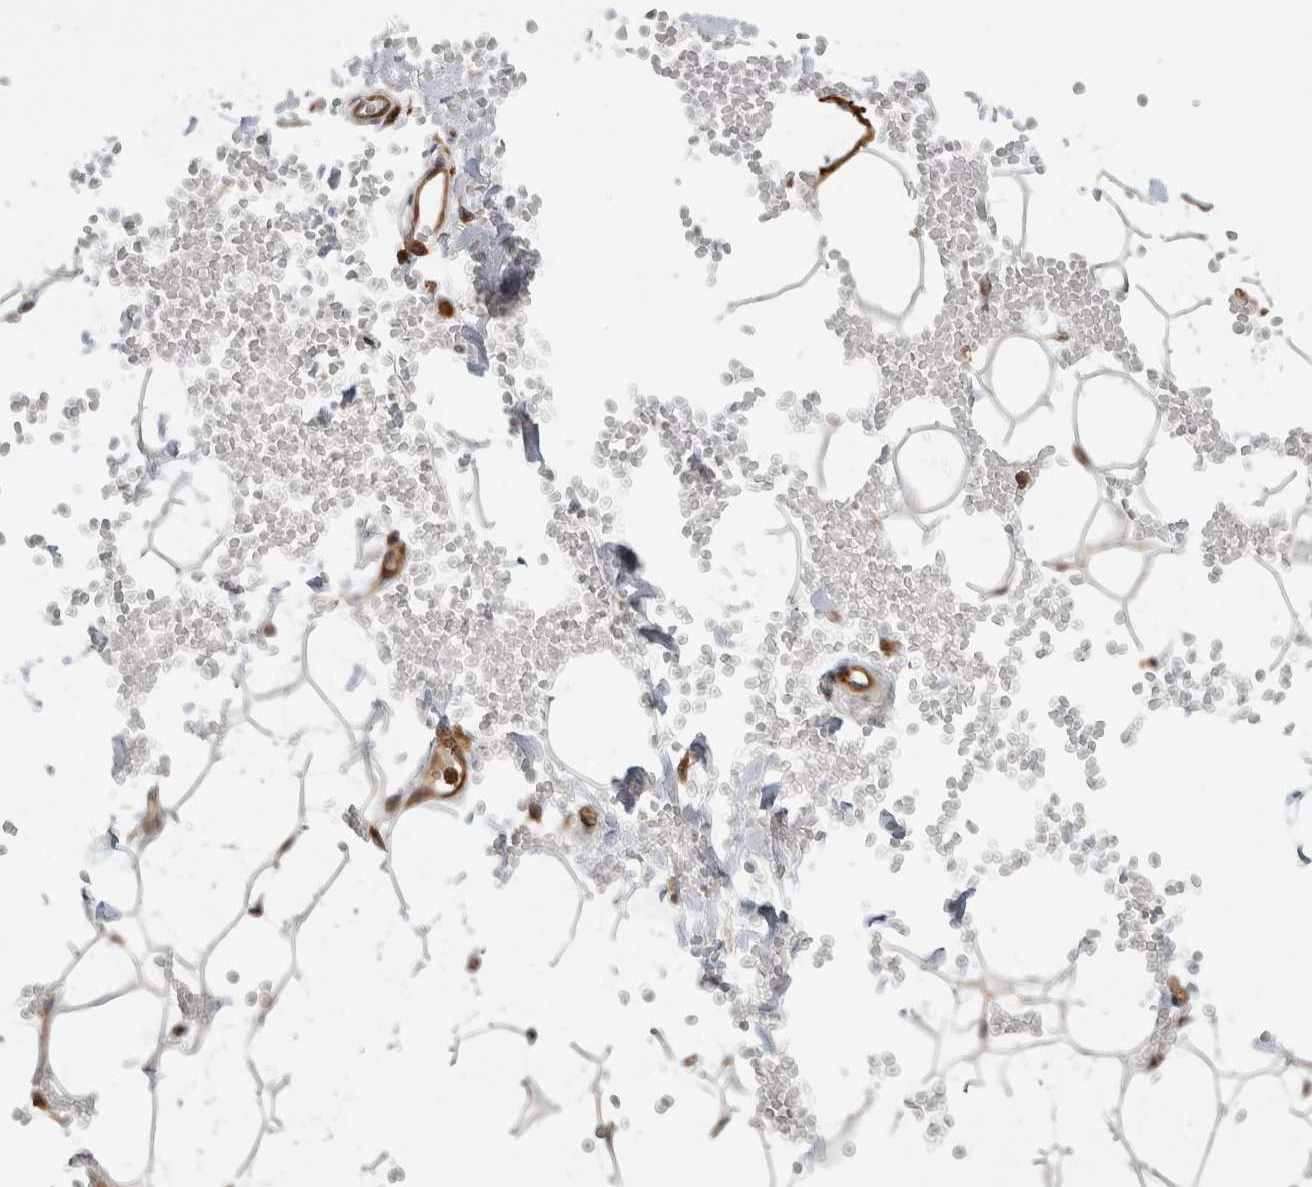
{"staining": {"intensity": "moderate", "quantity": "25%-75%", "location": "cytoplasmic/membranous"}, "tissue": "adipose tissue", "cell_type": "Adipocytes", "image_type": "normal", "snomed": [{"axis": "morphology", "description": "Normal tissue, NOS"}, {"axis": "topography", "description": "Breast"}], "caption": "Immunohistochemistry image of normal adipose tissue: human adipose tissue stained using immunohistochemistry reveals medium levels of moderate protein expression localized specifically in the cytoplasmic/membranous of adipocytes, appearing as a cytoplasmic/membranous brown color.", "gene": "WASF2", "patient": {"sex": "female", "age": 23}}